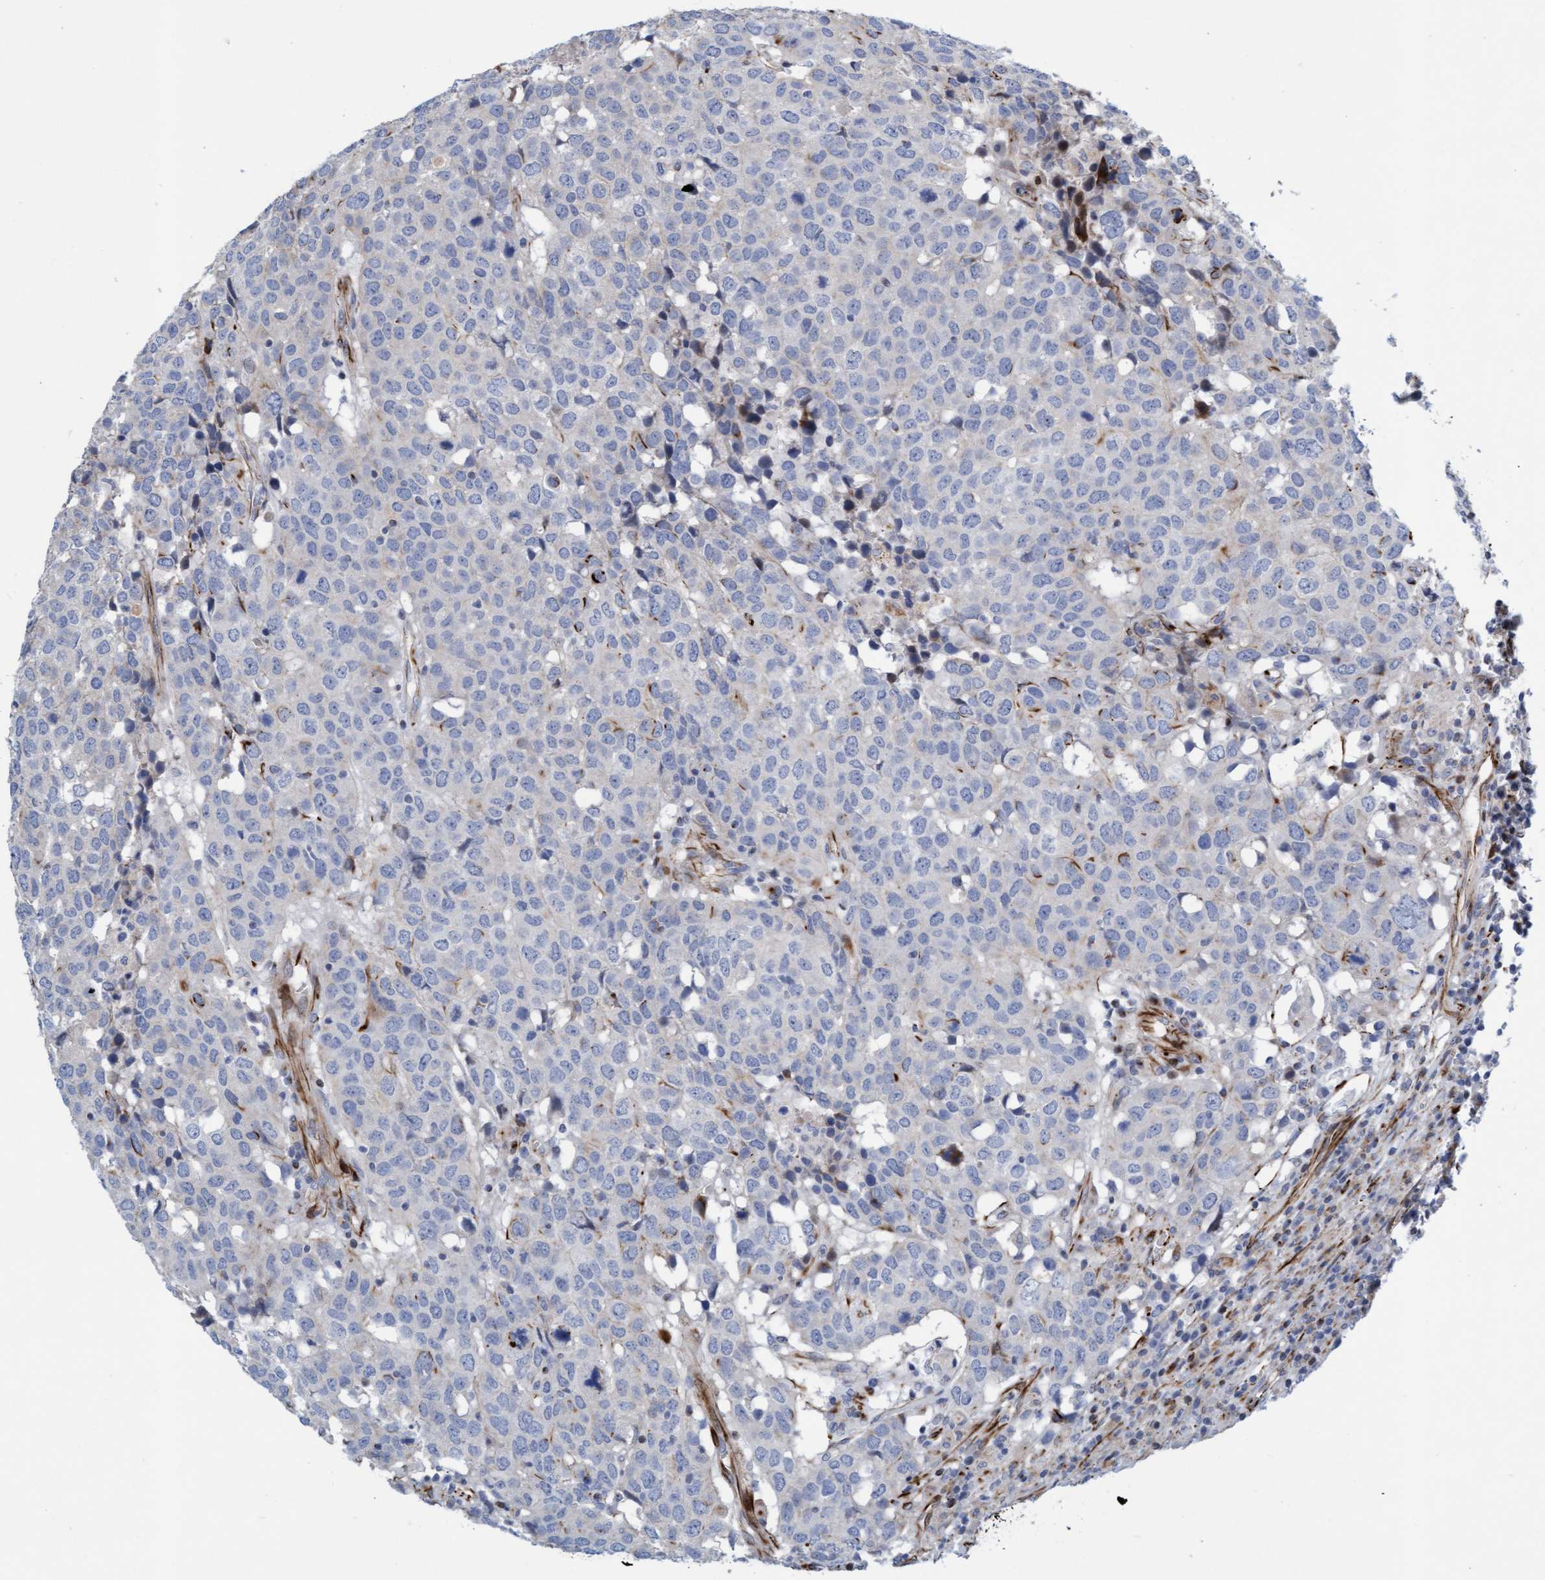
{"staining": {"intensity": "negative", "quantity": "none", "location": "none"}, "tissue": "head and neck cancer", "cell_type": "Tumor cells", "image_type": "cancer", "snomed": [{"axis": "morphology", "description": "Squamous cell carcinoma, NOS"}, {"axis": "topography", "description": "Head-Neck"}], "caption": "Human head and neck cancer stained for a protein using IHC displays no positivity in tumor cells.", "gene": "POLG2", "patient": {"sex": "male", "age": 66}}